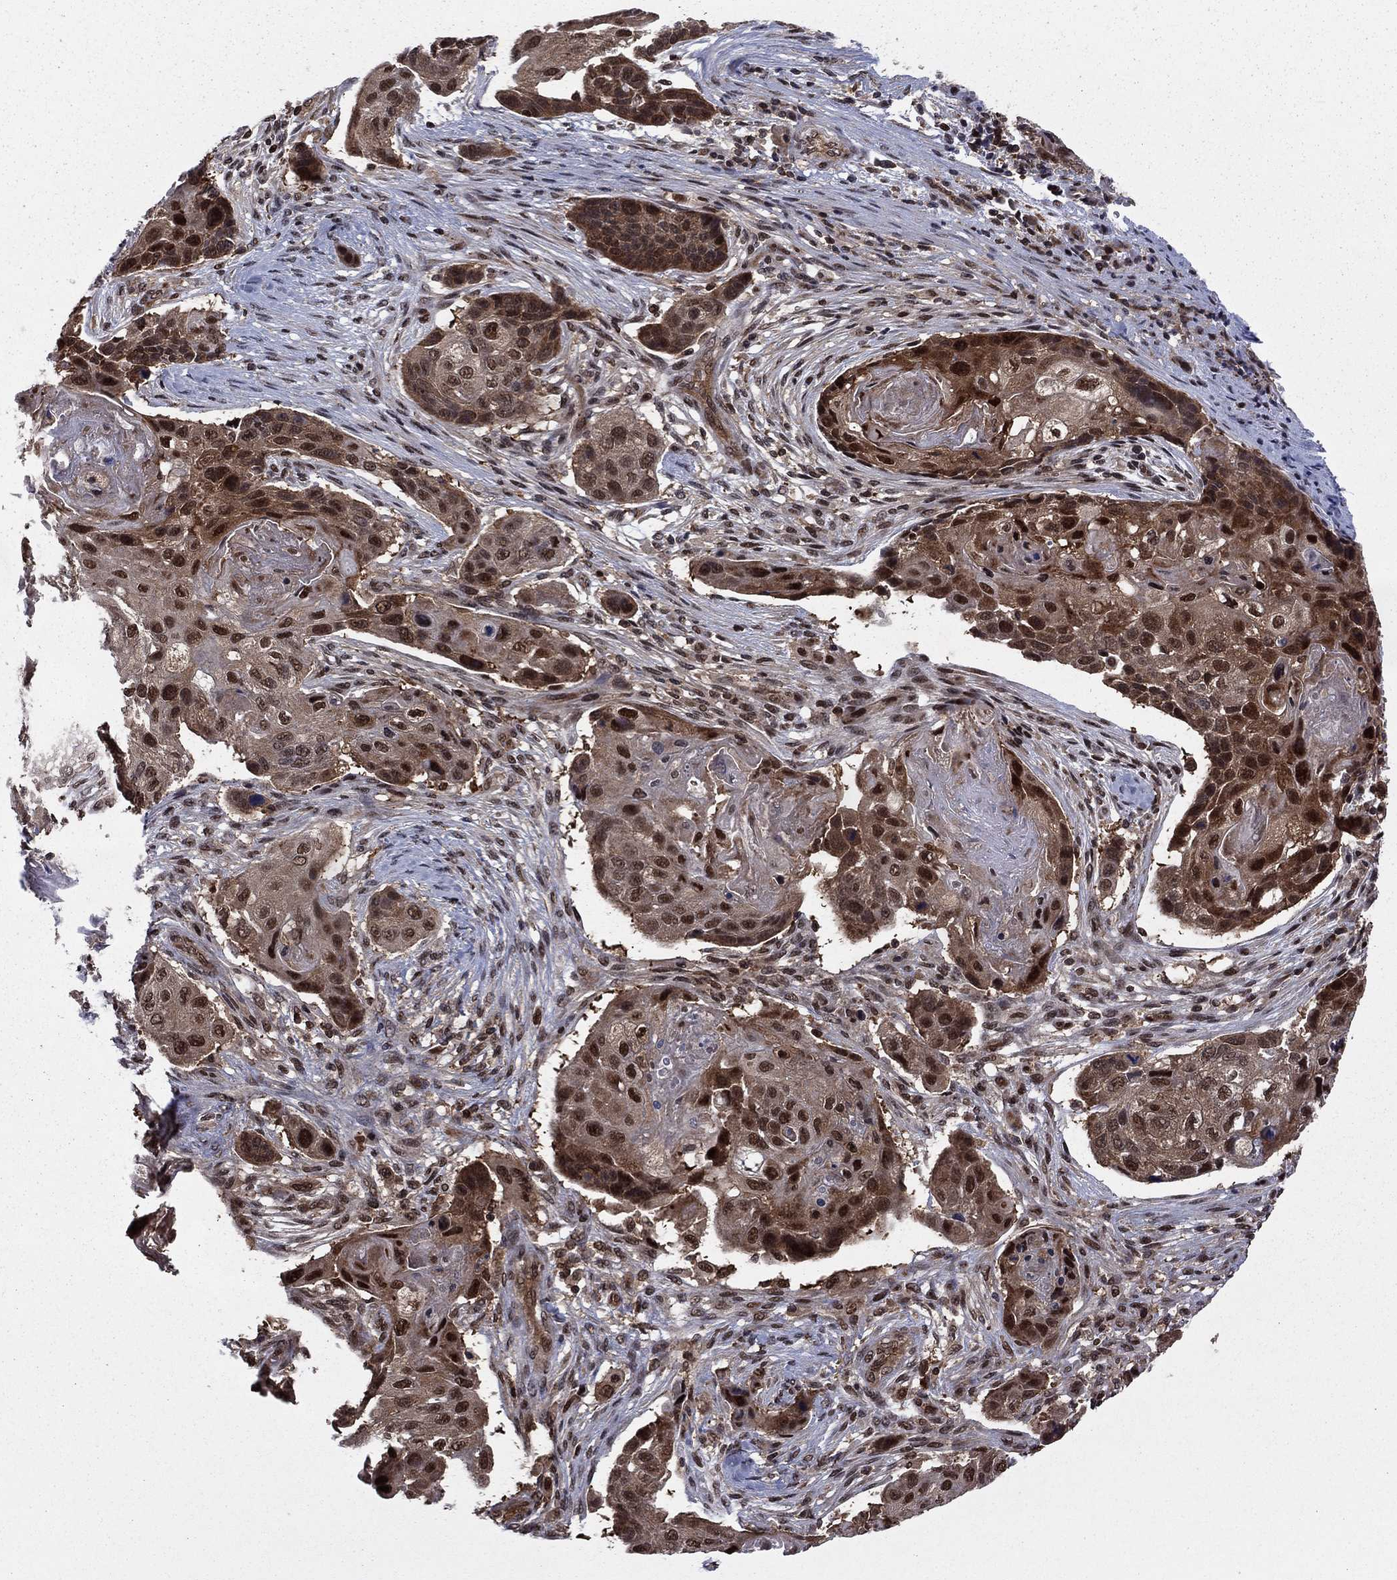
{"staining": {"intensity": "strong", "quantity": "25%-75%", "location": "cytoplasmic/membranous,nuclear"}, "tissue": "lung cancer", "cell_type": "Tumor cells", "image_type": "cancer", "snomed": [{"axis": "morphology", "description": "Normal tissue, NOS"}, {"axis": "morphology", "description": "Squamous cell carcinoma, NOS"}, {"axis": "topography", "description": "Bronchus"}, {"axis": "topography", "description": "Lung"}], "caption": "Squamous cell carcinoma (lung) stained with immunohistochemistry (IHC) shows strong cytoplasmic/membranous and nuclear expression in approximately 25%-75% of tumor cells.", "gene": "PSMD2", "patient": {"sex": "male", "age": 69}}